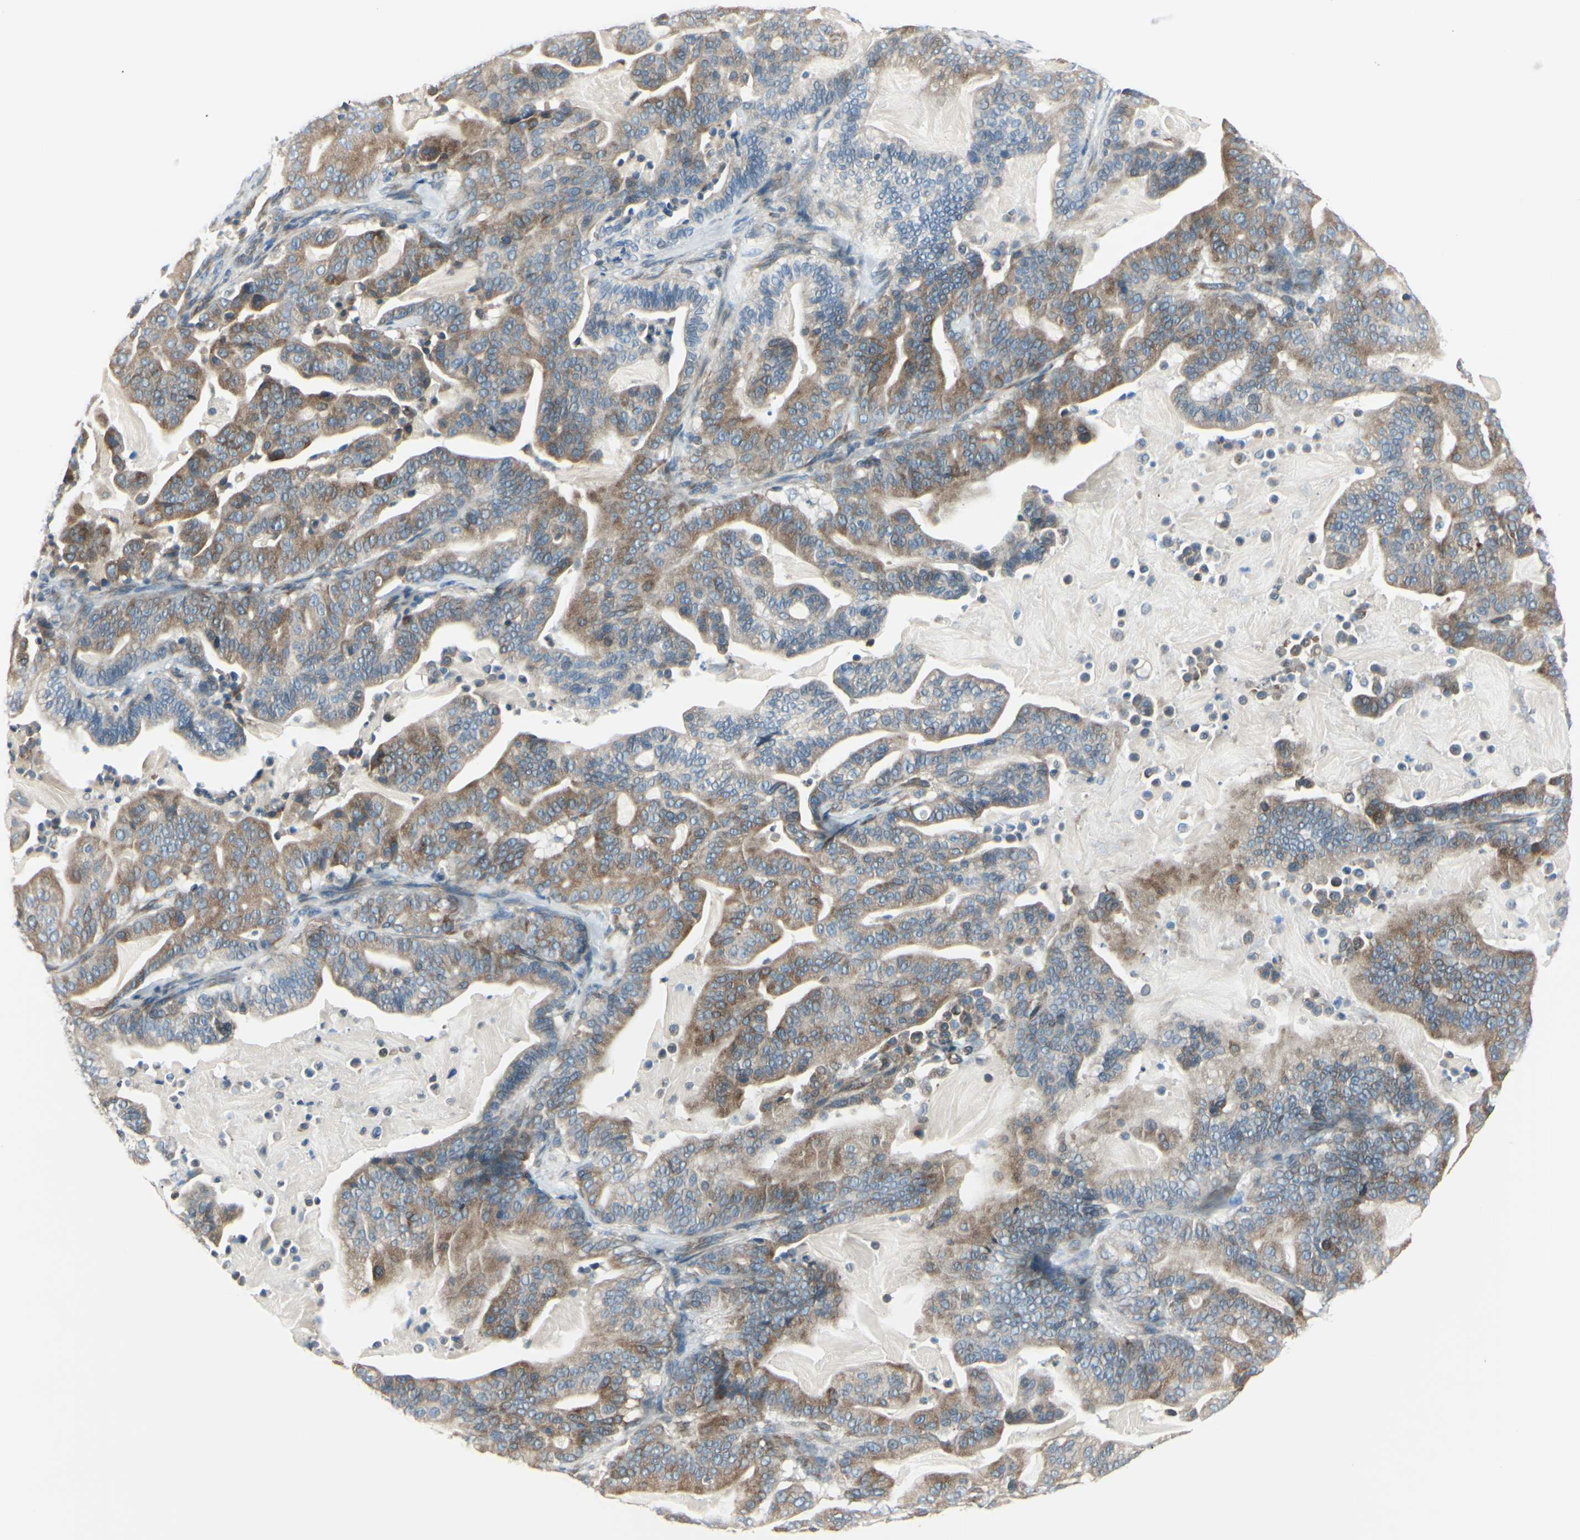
{"staining": {"intensity": "moderate", "quantity": ">75%", "location": "cytoplasmic/membranous"}, "tissue": "pancreatic cancer", "cell_type": "Tumor cells", "image_type": "cancer", "snomed": [{"axis": "morphology", "description": "Adenocarcinoma, NOS"}, {"axis": "topography", "description": "Pancreas"}], "caption": "Tumor cells exhibit medium levels of moderate cytoplasmic/membranous staining in about >75% of cells in pancreatic cancer (adenocarcinoma).", "gene": "SELENOS", "patient": {"sex": "male", "age": 63}}